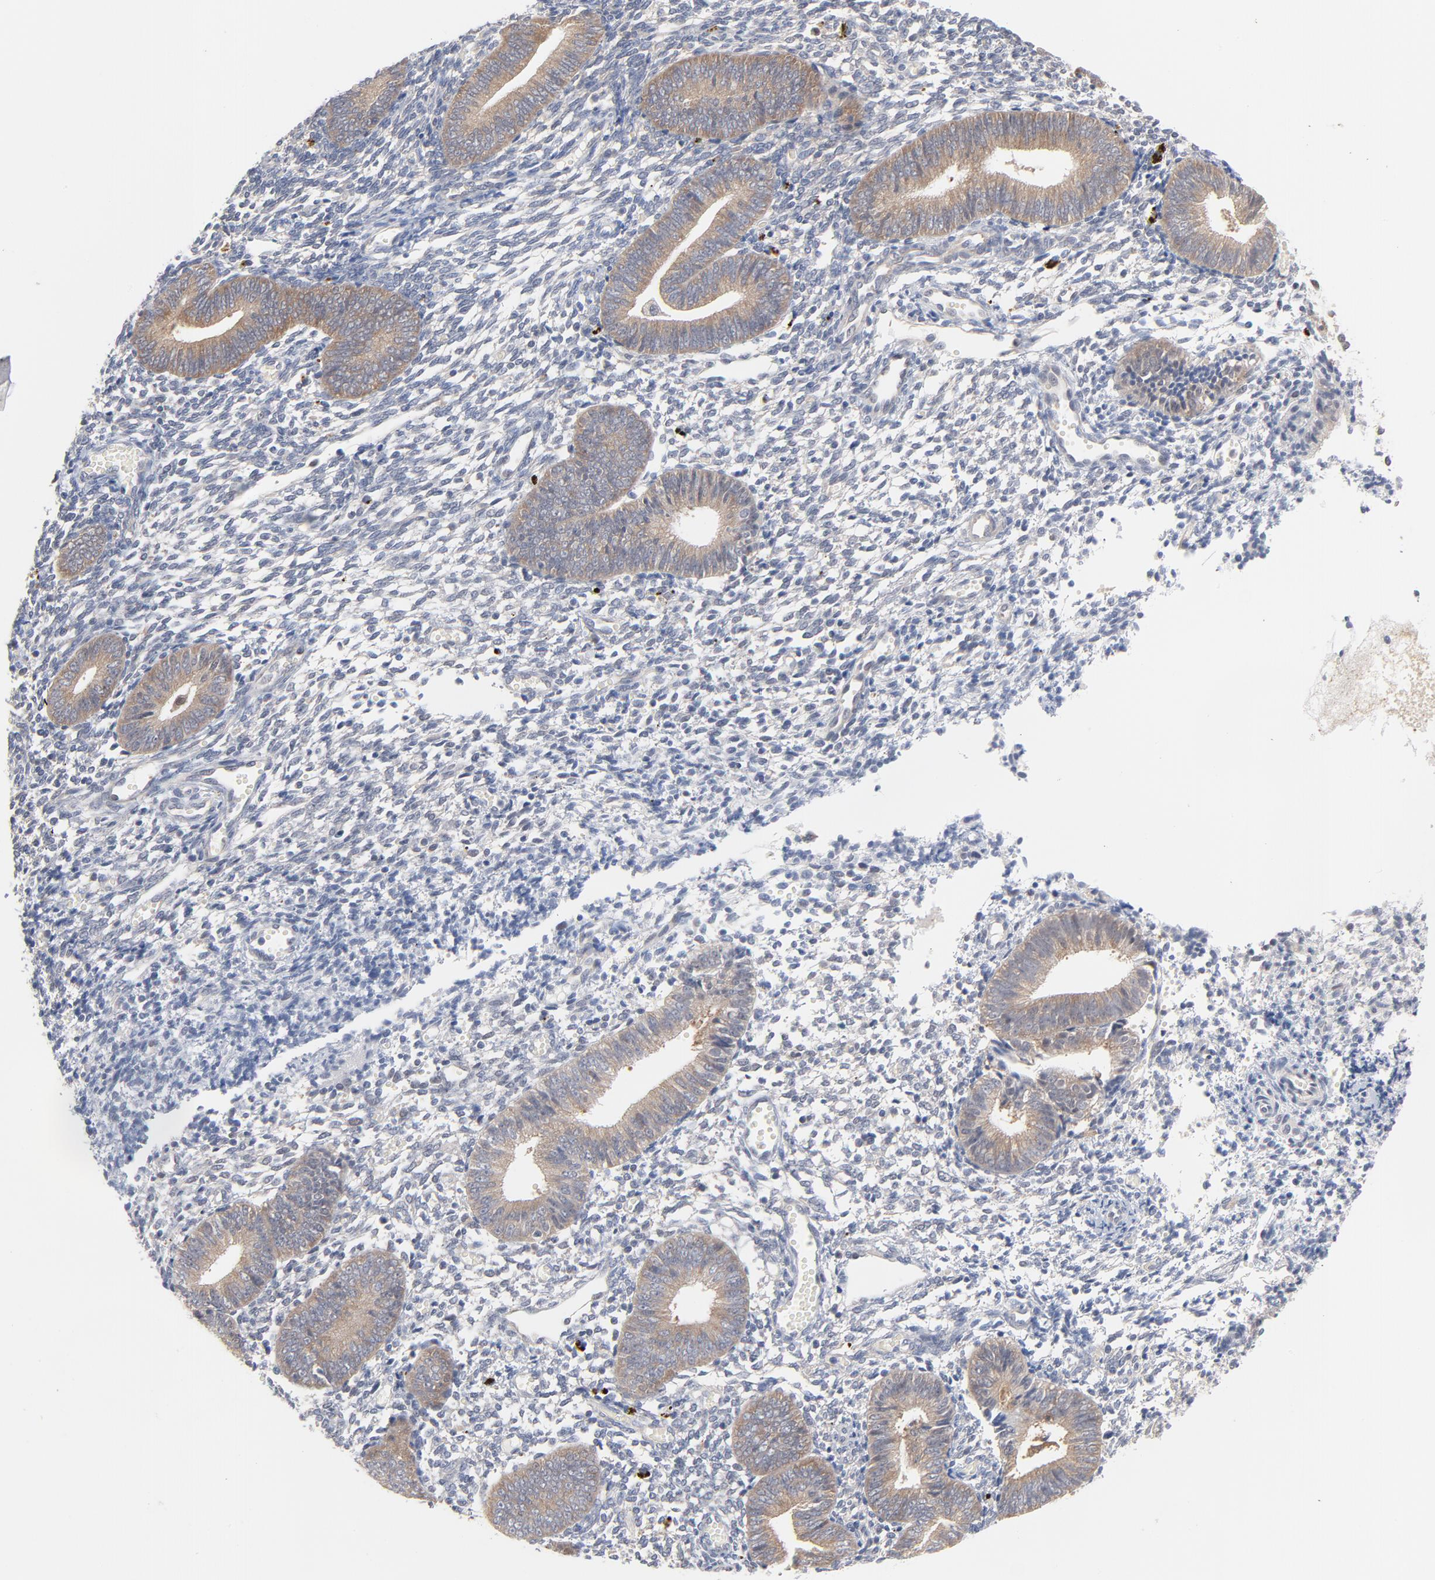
{"staining": {"intensity": "negative", "quantity": "none", "location": "none"}, "tissue": "endometrium", "cell_type": "Cells in endometrial stroma", "image_type": "normal", "snomed": [{"axis": "morphology", "description": "Normal tissue, NOS"}, {"axis": "topography", "description": "Uterus"}, {"axis": "topography", "description": "Endometrium"}], "caption": "This micrograph is of normal endometrium stained with IHC to label a protein in brown with the nuclei are counter-stained blue. There is no expression in cells in endometrial stroma.", "gene": "UBL4A", "patient": {"sex": "female", "age": 33}}